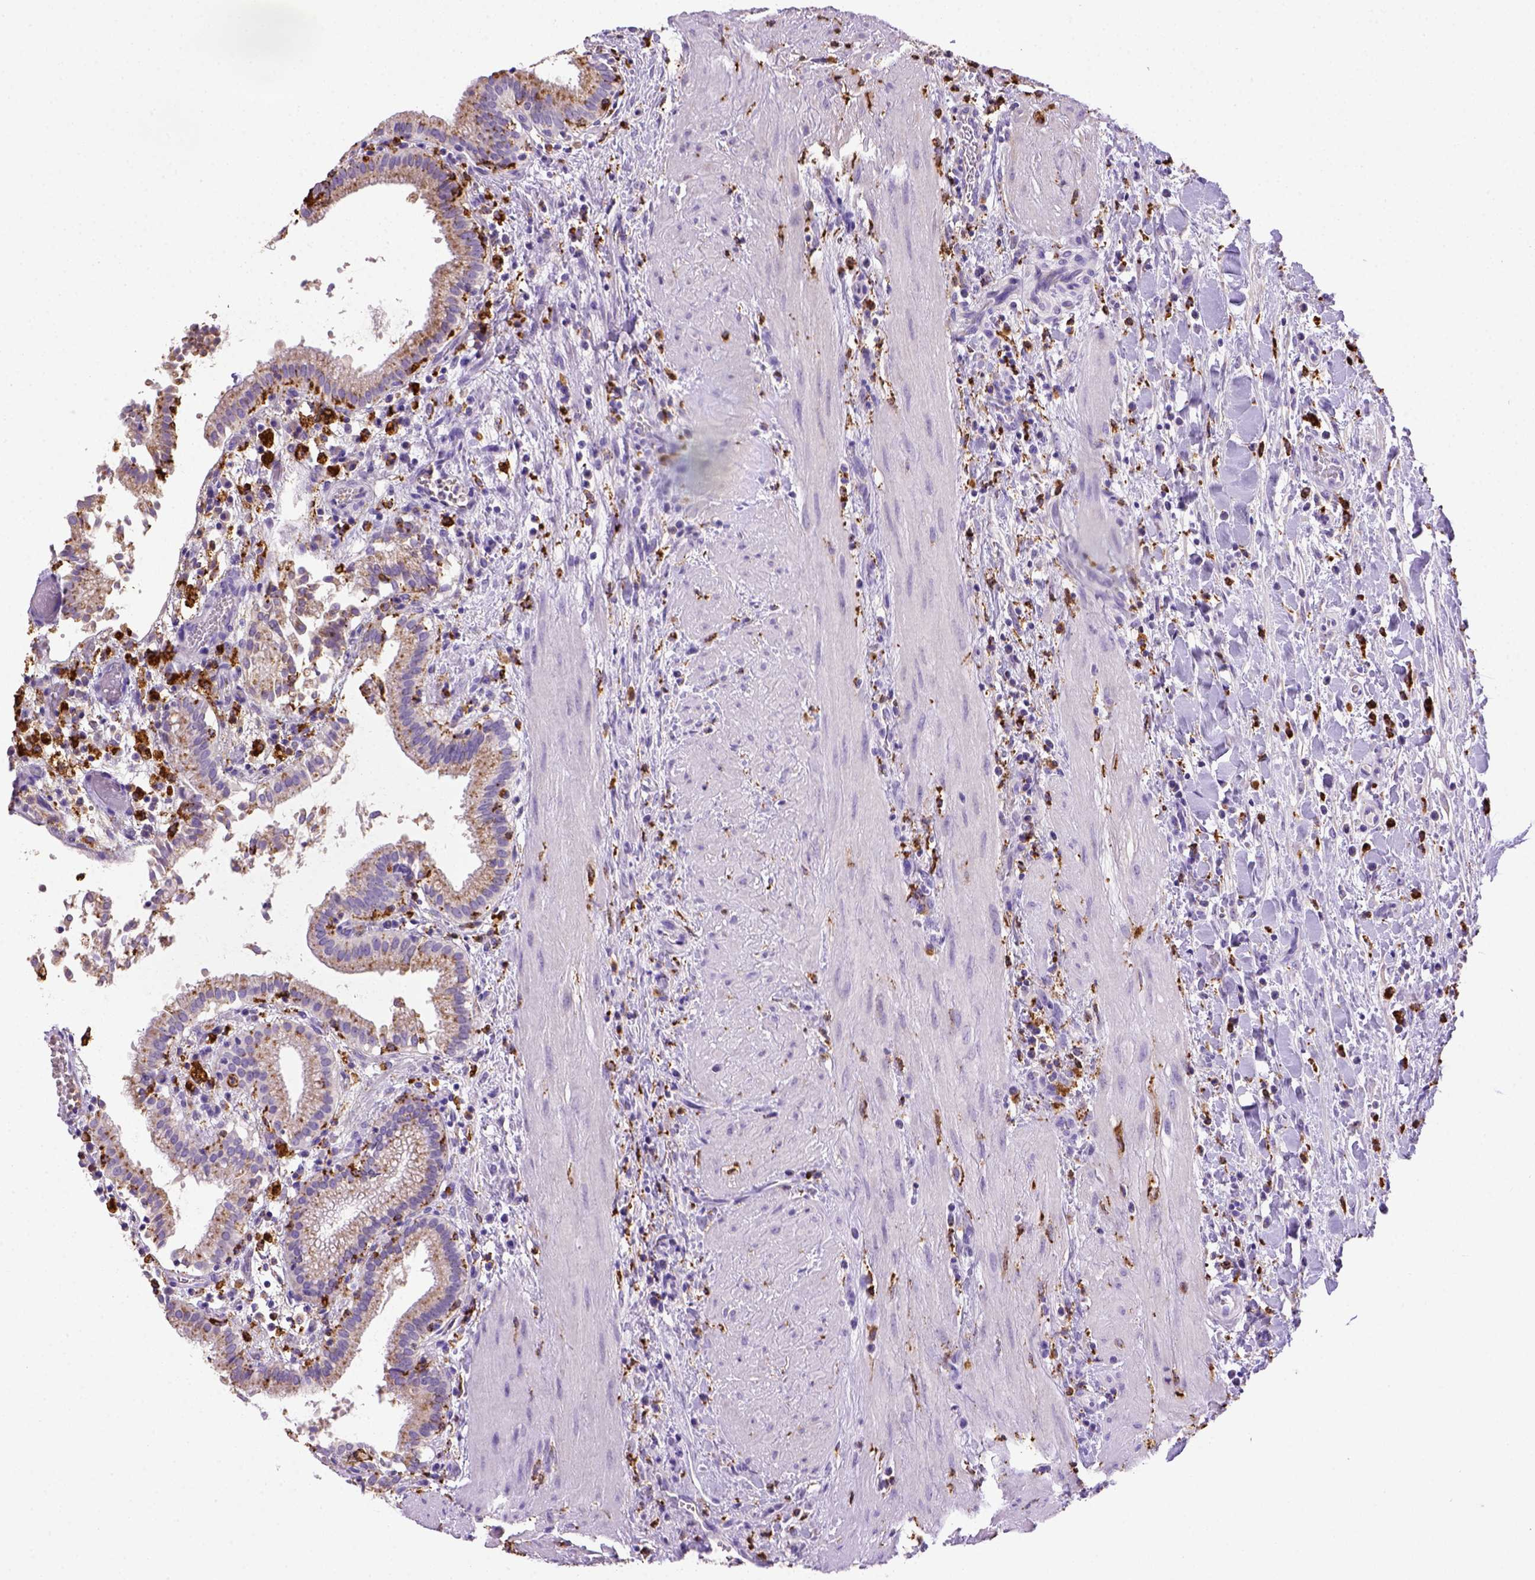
{"staining": {"intensity": "negative", "quantity": "none", "location": "none"}, "tissue": "gallbladder", "cell_type": "Glandular cells", "image_type": "normal", "snomed": [{"axis": "morphology", "description": "Normal tissue, NOS"}, {"axis": "topography", "description": "Gallbladder"}], "caption": "Immunohistochemistry of normal human gallbladder demonstrates no staining in glandular cells.", "gene": "CD68", "patient": {"sex": "male", "age": 42}}